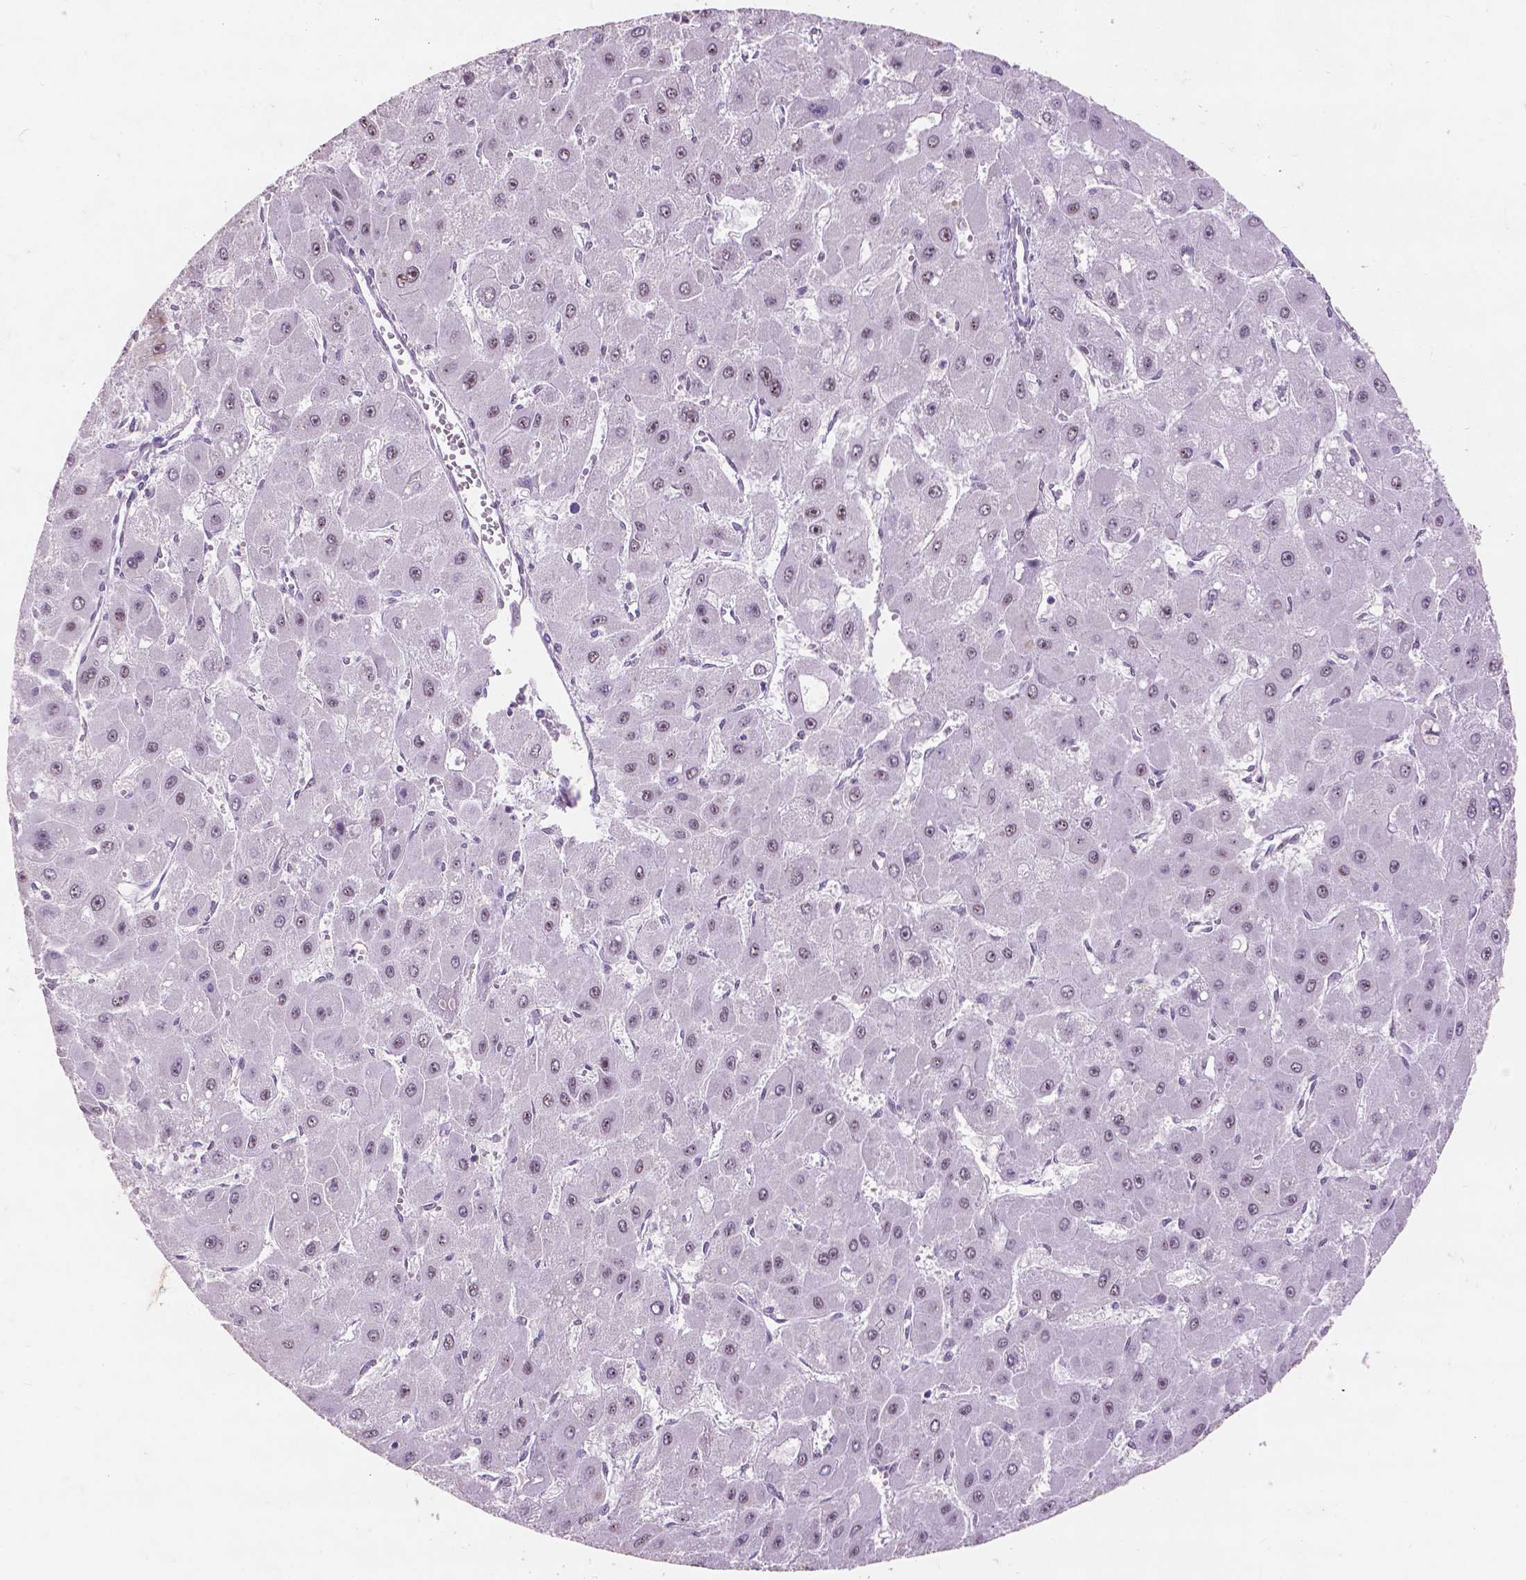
{"staining": {"intensity": "weak", "quantity": "<25%", "location": "nuclear"}, "tissue": "liver cancer", "cell_type": "Tumor cells", "image_type": "cancer", "snomed": [{"axis": "morphology", "description": "Carcinoma, Hepatocellular, NOS"}, {"axis": "topography", "description": "Liver"}], "caption": "A histopathology image of hepatocellular carcinoma (liver) stained for a protein exhibits no brown staining in tumor cells. The staining was performed using DAB to visualize the protein expression in brown, while the nuclei were stained in blue with hematoxylin (Magnification: 20x).", "gene": "COIL", "patient": {"sex": "female", "age": 25}}